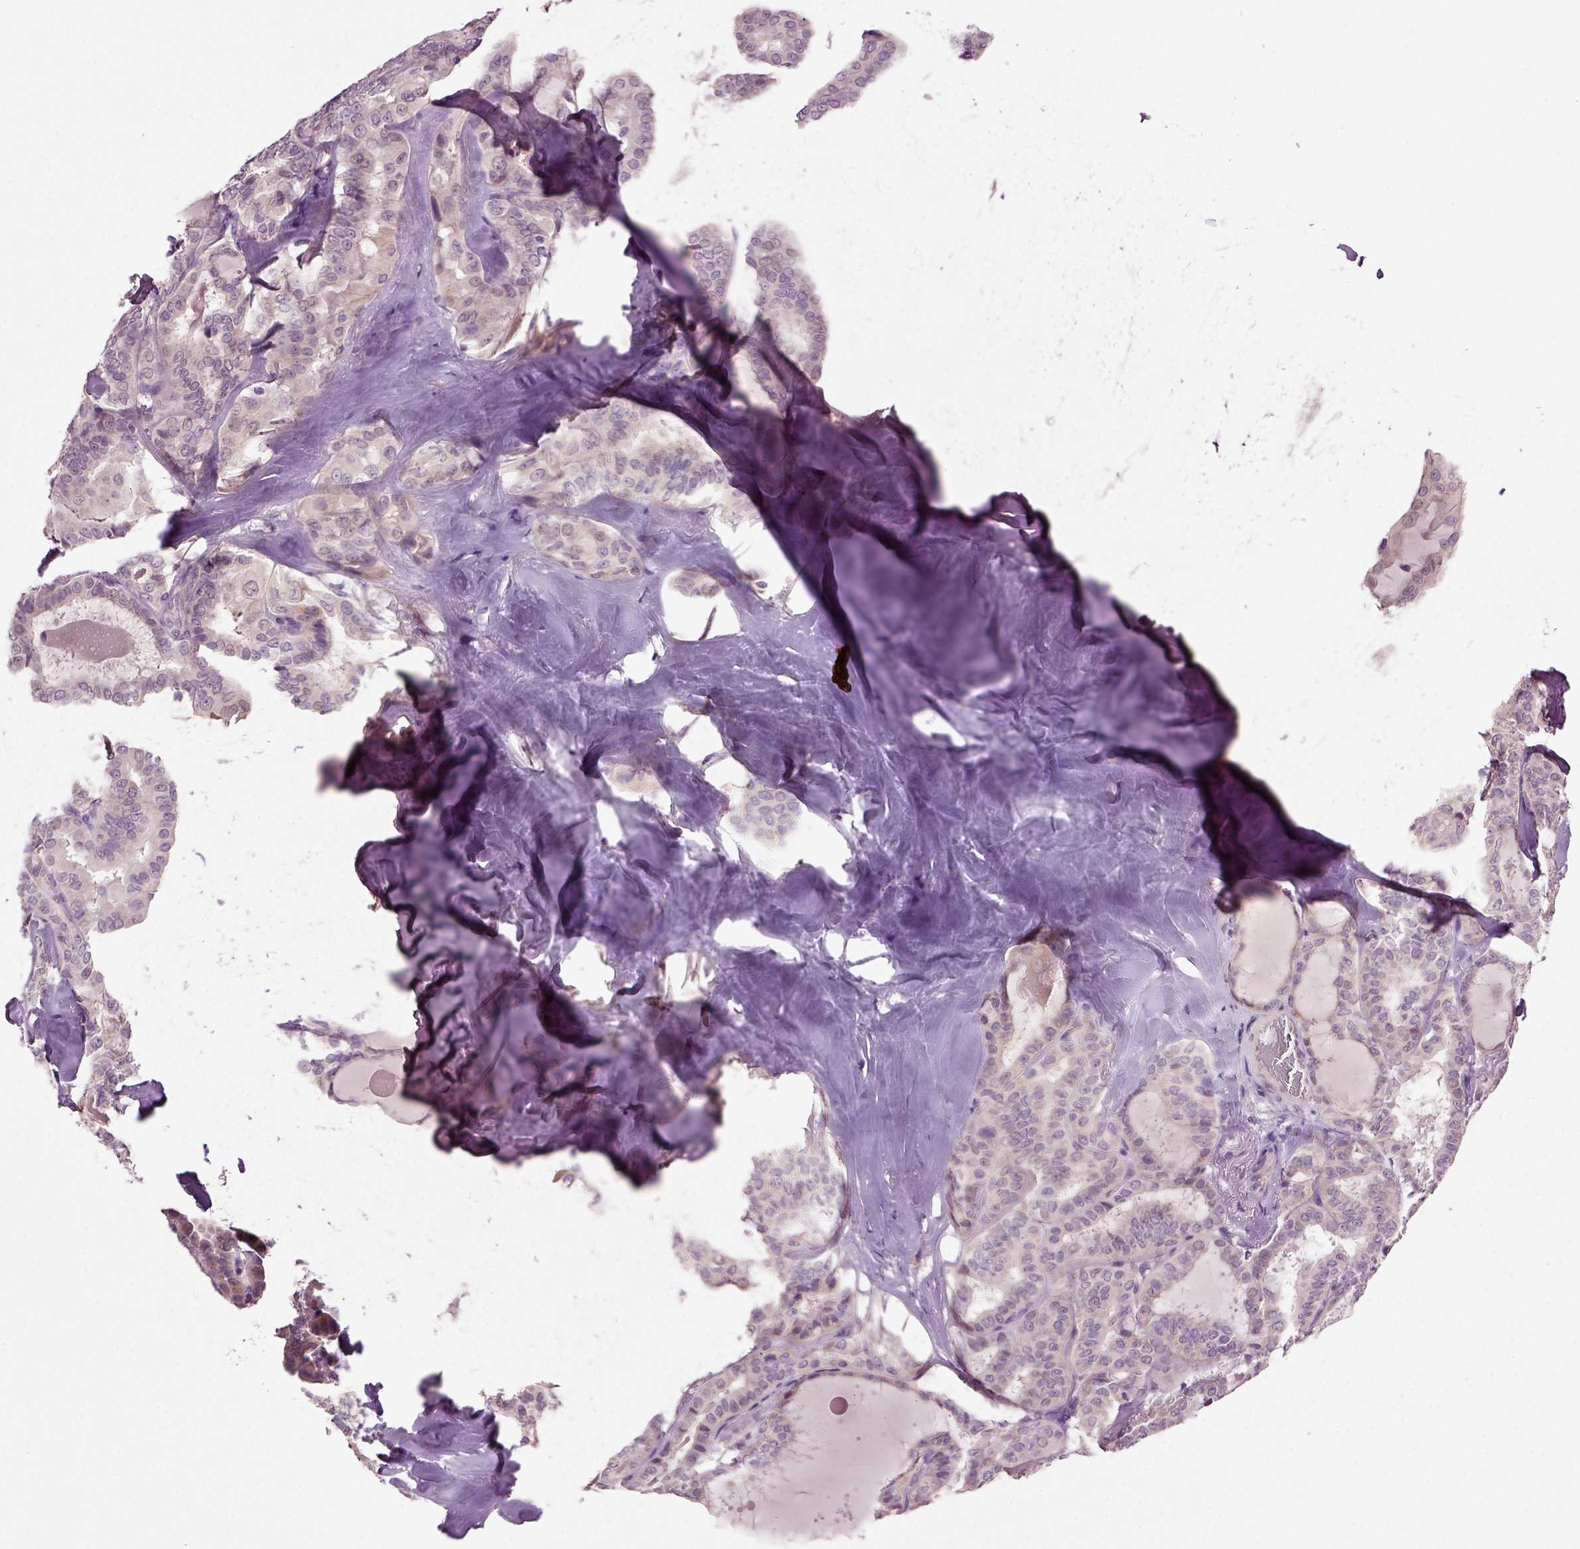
{"staining": {"intensity": "moderate", "quantity": "<25%", "location": "cytoplasmic/membranous"}, "tissue": "thyroid cancer", "cell_type": "Tumor cells", "image_type": "cancer", "snomed": [{"axis": "morphology", "description": "Papillary adenocarcinoma, NOS"}, {"axis": "topography", "description": "Thyroid gland"}], "caption": "The immunohistochemical stain labels moderate cytoplasmic/membranous expression in tumor cells of papillary adenocarcinoma (thyroid) tissue. (Stains: DAB (3,3'-diaminobenzidine) in brown, nuclei in blue, Microscopy: brightfield microscopy at high magnification).", "gene": "SLC17A6", "patient": {"sex": "female", "age": 39}}